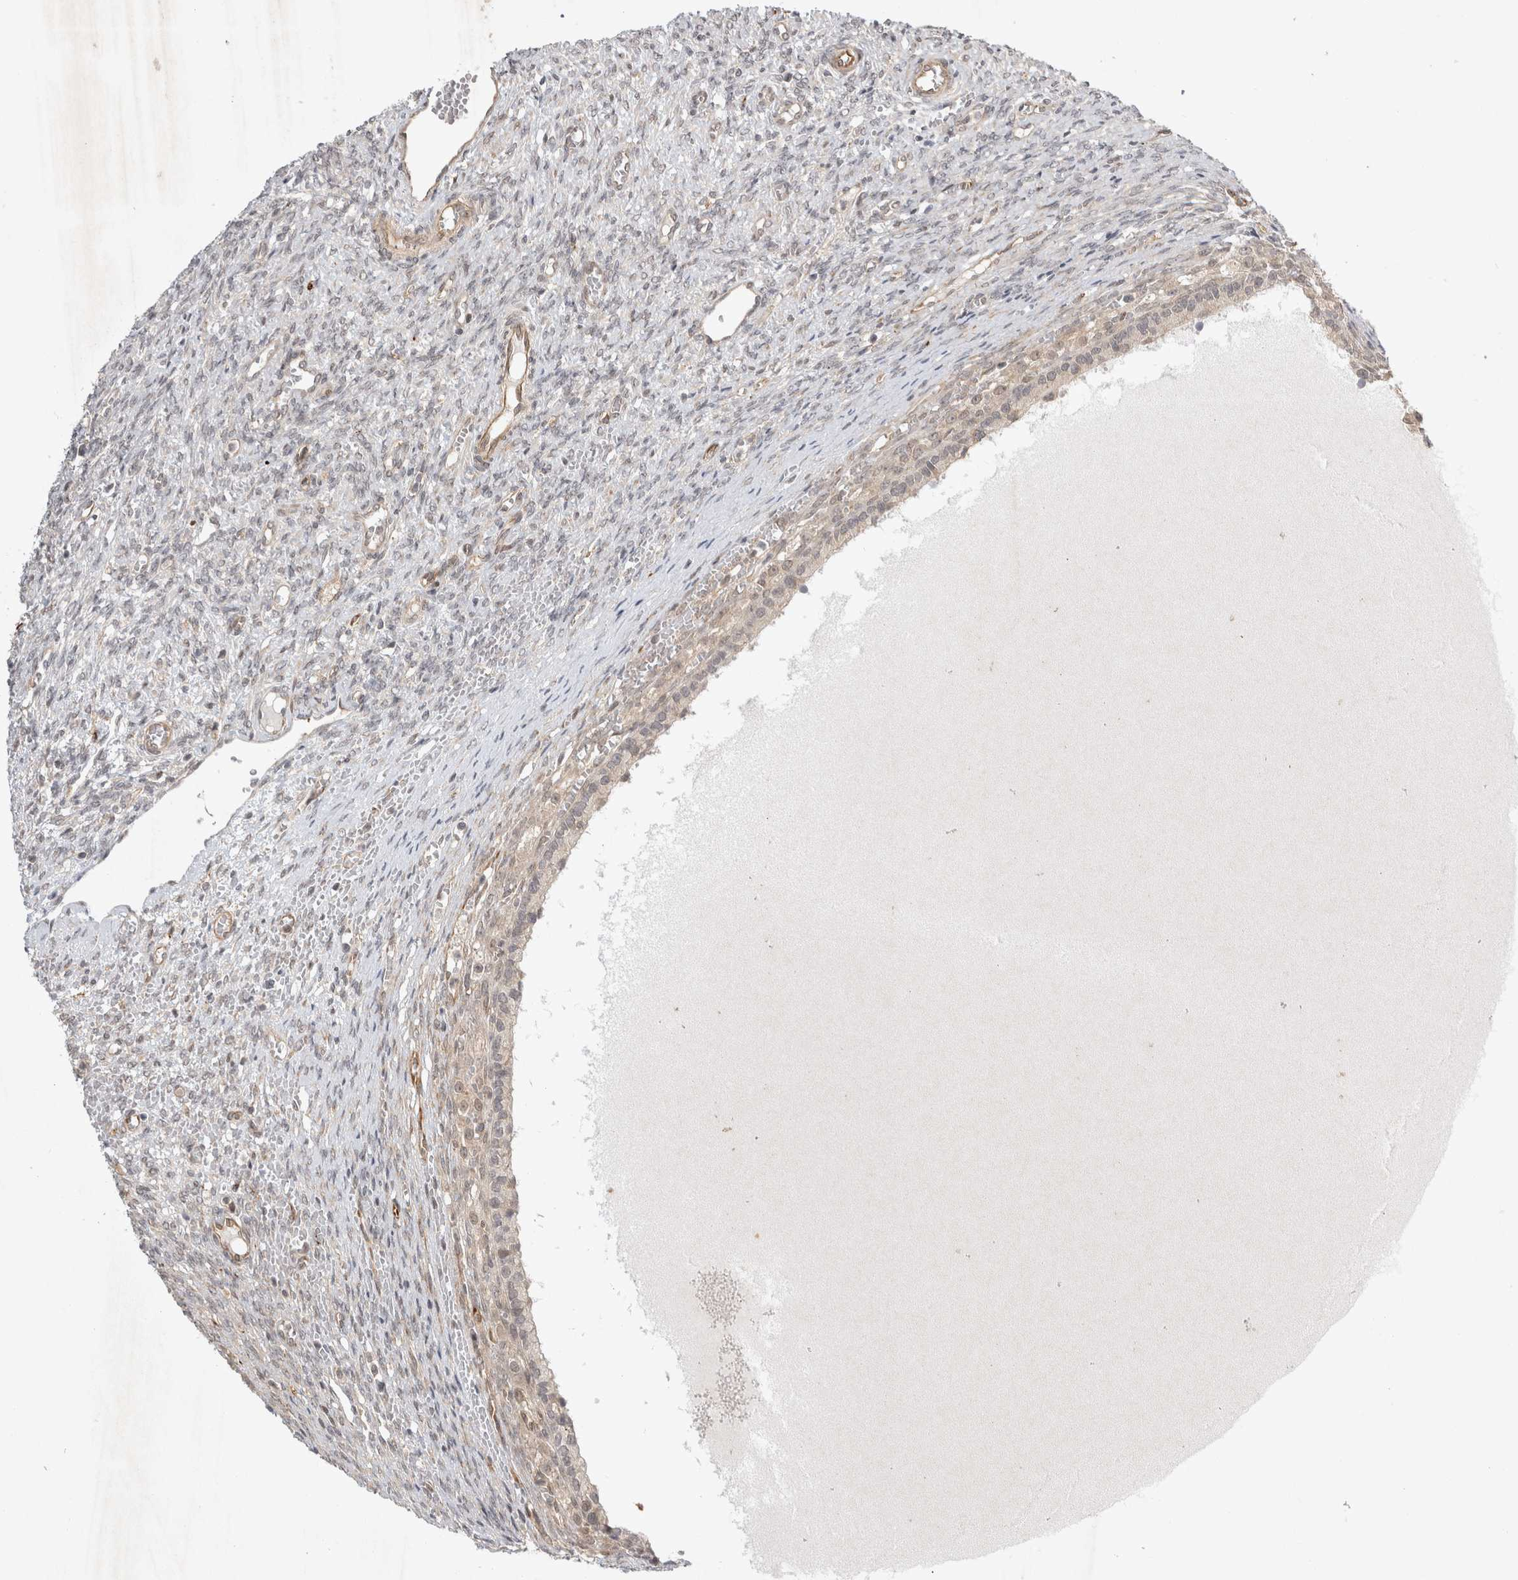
{"staining": {"intensity": "weak", "quantity": ">75%", "location": "cytoplasmic/membranous"}, "tissue": "ovary", "cell_type": "Follicle cells", "image_type": "normal", "snomed": [{"axis": "morphology", "description": "Normal tissue, NOS"}, {"axis": "topography", "description": "Ovary"}], "caption": "Immunohistochemistry staining of normal ovary, which displays low levels of weak cytoplasmic/membranous expression in approximately >75% of follicle cells indicating weak cytoplasmic/membranous protein positivity. The staining was performed using DAB (brown) for protein detection and nuclei were counterstained in hematoxylin (blue).", "gene": "ZNF318", "patient": {"sex": "female", "age": 41}}